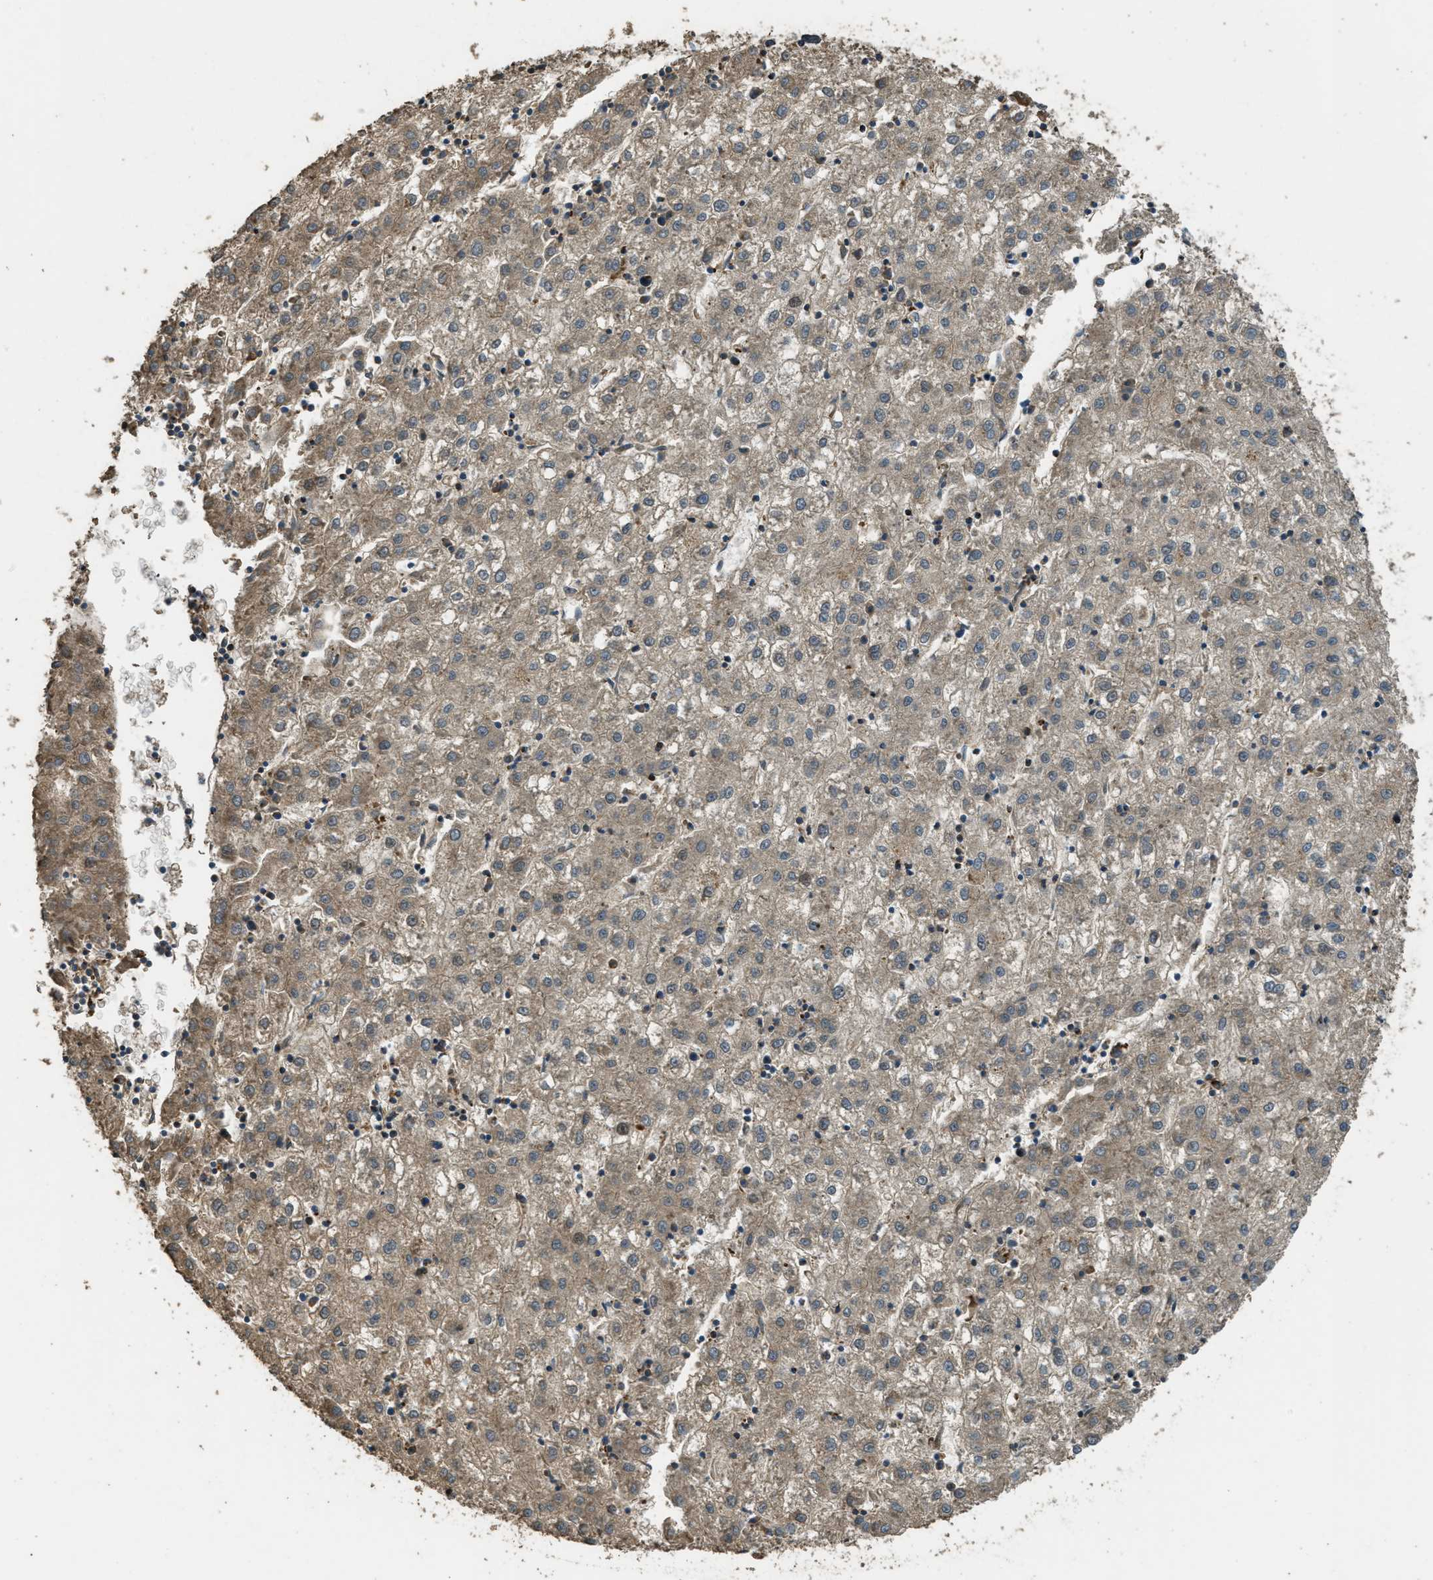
{"staining": {"intensity": "weak", "quantity": ">75%", "location": "cytoplasmic/membranous"}, "tissue": "liver cancer", "cell_type": "Tumor cells", "image_type": "cancer", "snomed": [{"axis": "morphology", "description": "Carcinoma, Hepatocellular, NOS"}, {"axis": "topography", "description": "Liver"}], "caption": "Hepatocellular carcinoma (liver) stained with a brown dye shows weak cytoplasmic/membranous positive expression in approximately >75% of tumor cells.", "gene": "PPP6R3", "patient": {"sex": "male", "age": 72}}